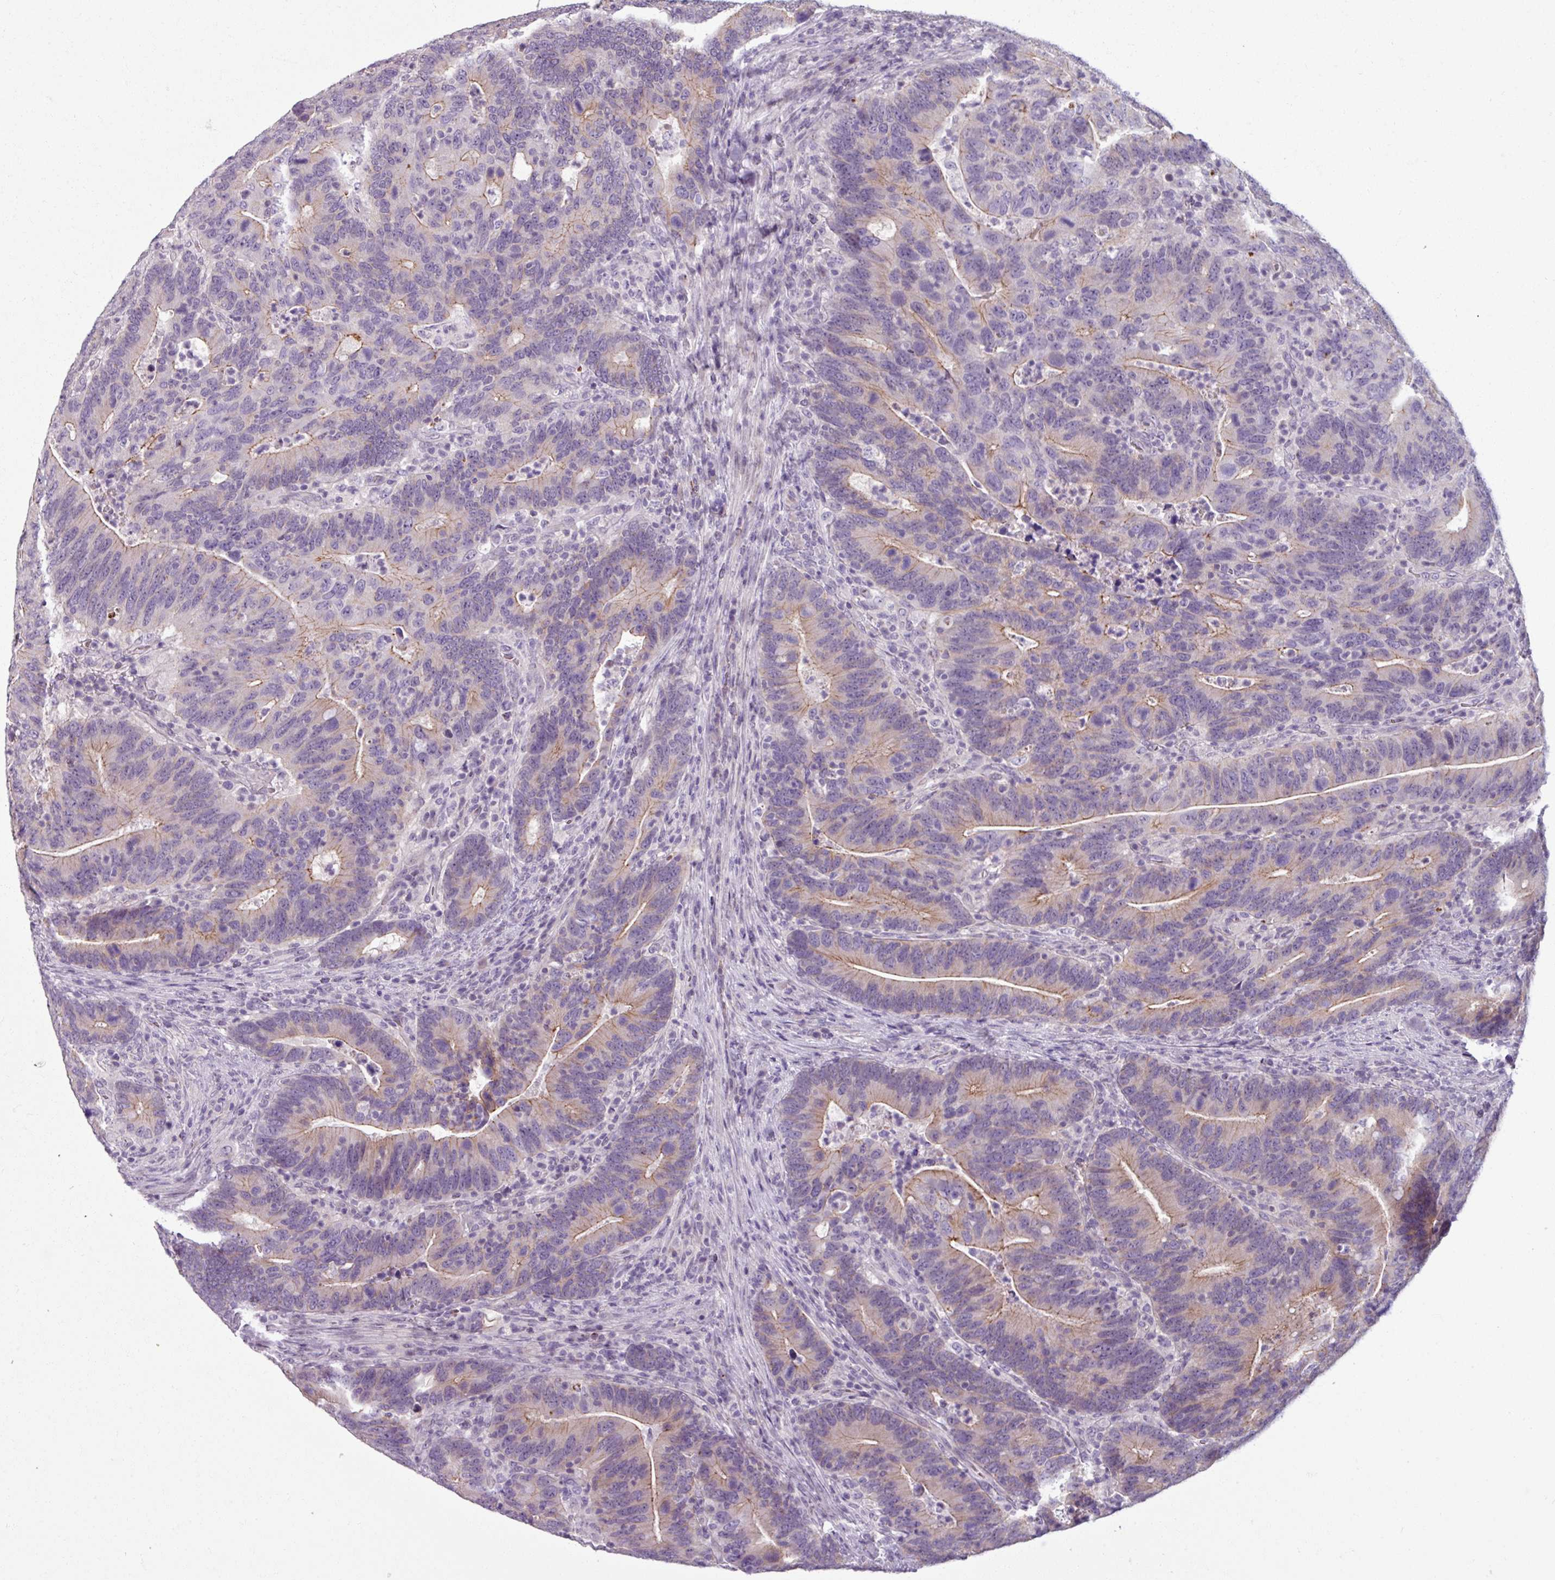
{"staining": {"intensity": "weak", "quantity": "25%-75%", "location": "cytoplasmic/membranous"}, "tissue": "colorectal cancer", "cell_type": "Tumor cells", "image_type": "cancer", "snomed": [{"axis": "morphology", "description": "Adenocarcinoma, NOS"}, {"axis": "topography", "description": "Colon"}], "caption": "Tumor cells show low levels of weak cytoplasmic/membranous staining in approximately 25%-75% of cells in adenocarcinoma (colorectal).", "gene": "PNMA6A", "patient": {"sex": "female", "age": 66}}